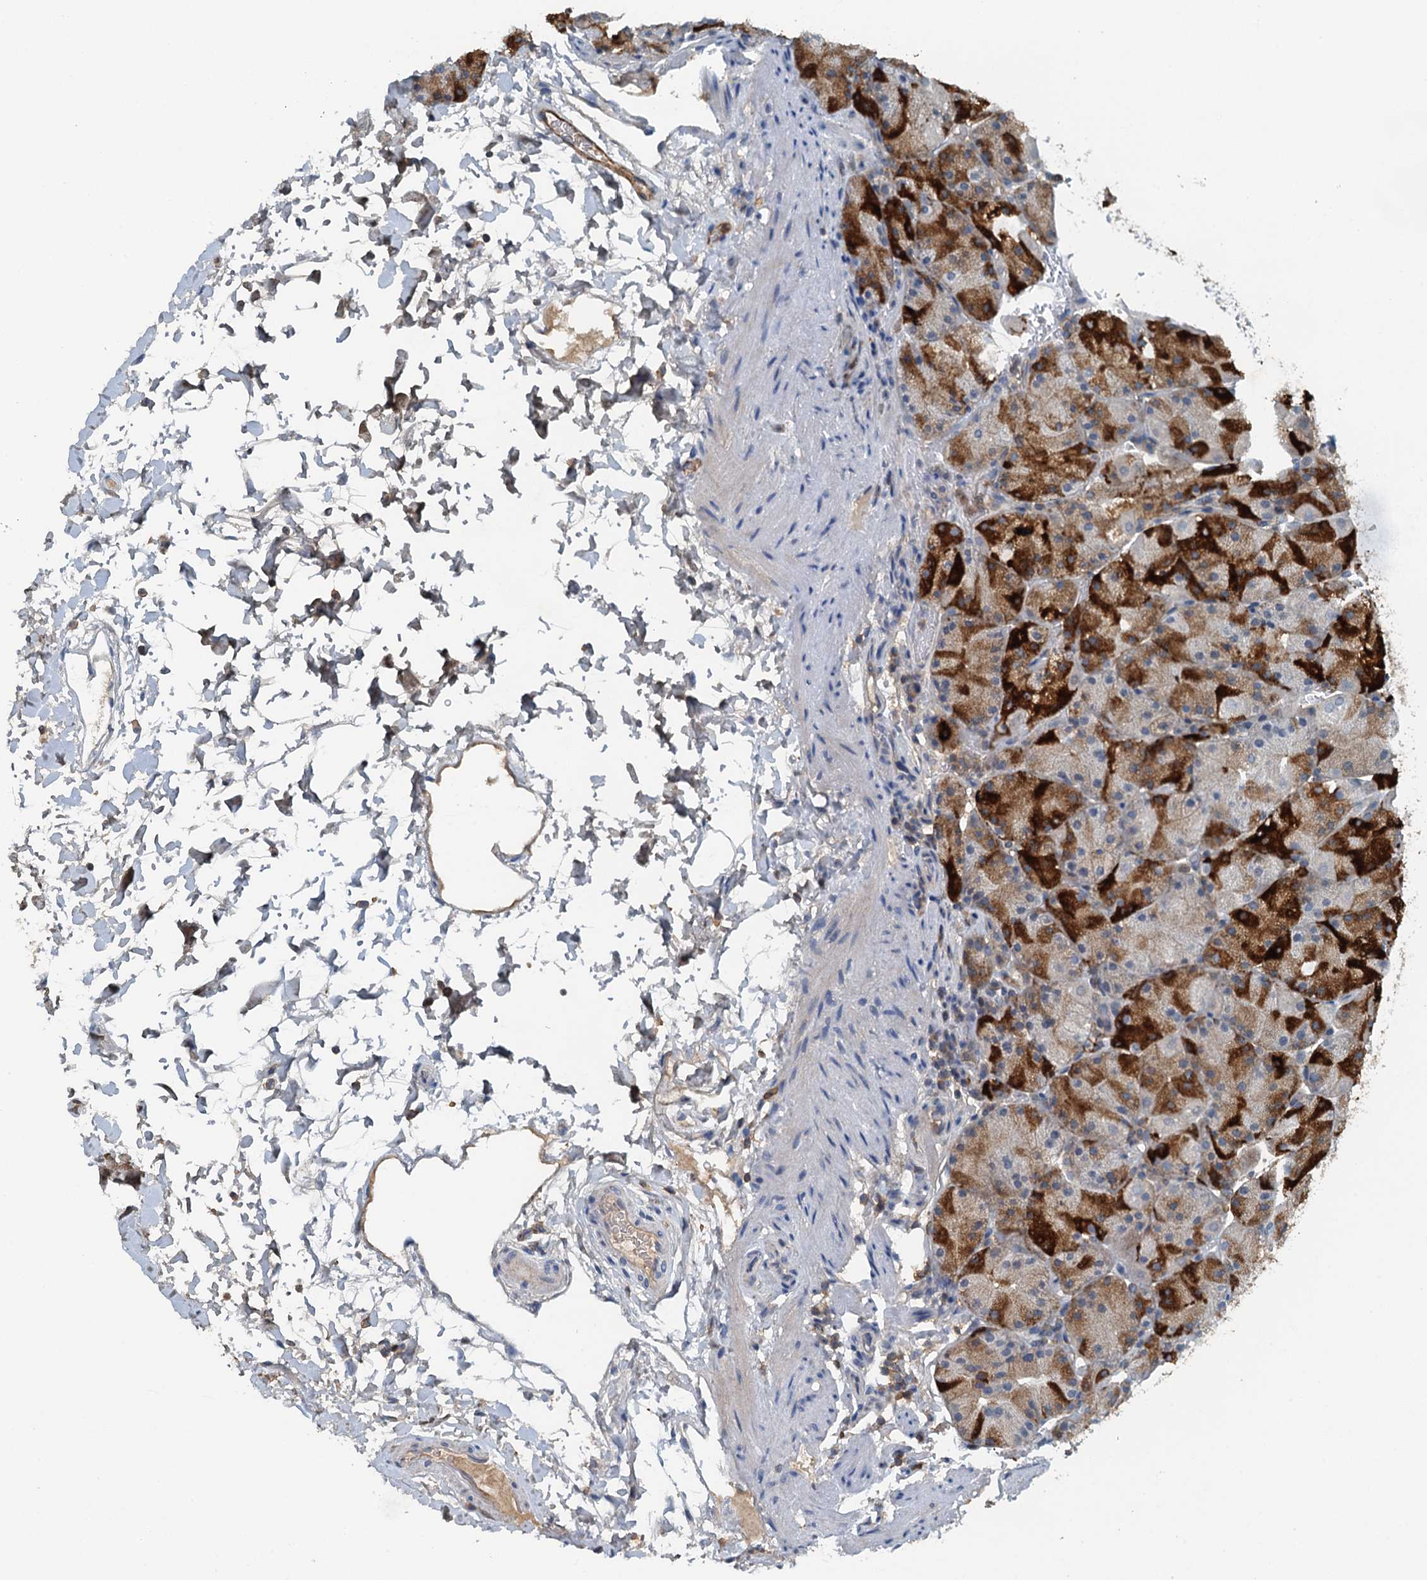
{"staining": {"intensity": "strong", "quantity": "25%-75%", "location": "cytoplasmic/membranous"}, "tissue": "stomach", "cell_type": "Glandular cells", "image_type": "normal", "snomed": [{"axis": "morphology", "description": "Normal tissue, NOS"}, {"axis": "topography", "description": "Stomach, upper"}, {"axis": "topography", "description": "Stomach, lower"}], "caption": "Immunohistochemical staining of unremarkable human stomach shows strong cytoplasmic/membranous protein staining in approximately 25%-75% of glandular cells. The protein is stained brown, and the nuclei are stained in blue (DAB IHC with brightfield microscopy, high magnification).", "gene": "THAP10", "patient": {"sex": "male", "age": 67}}